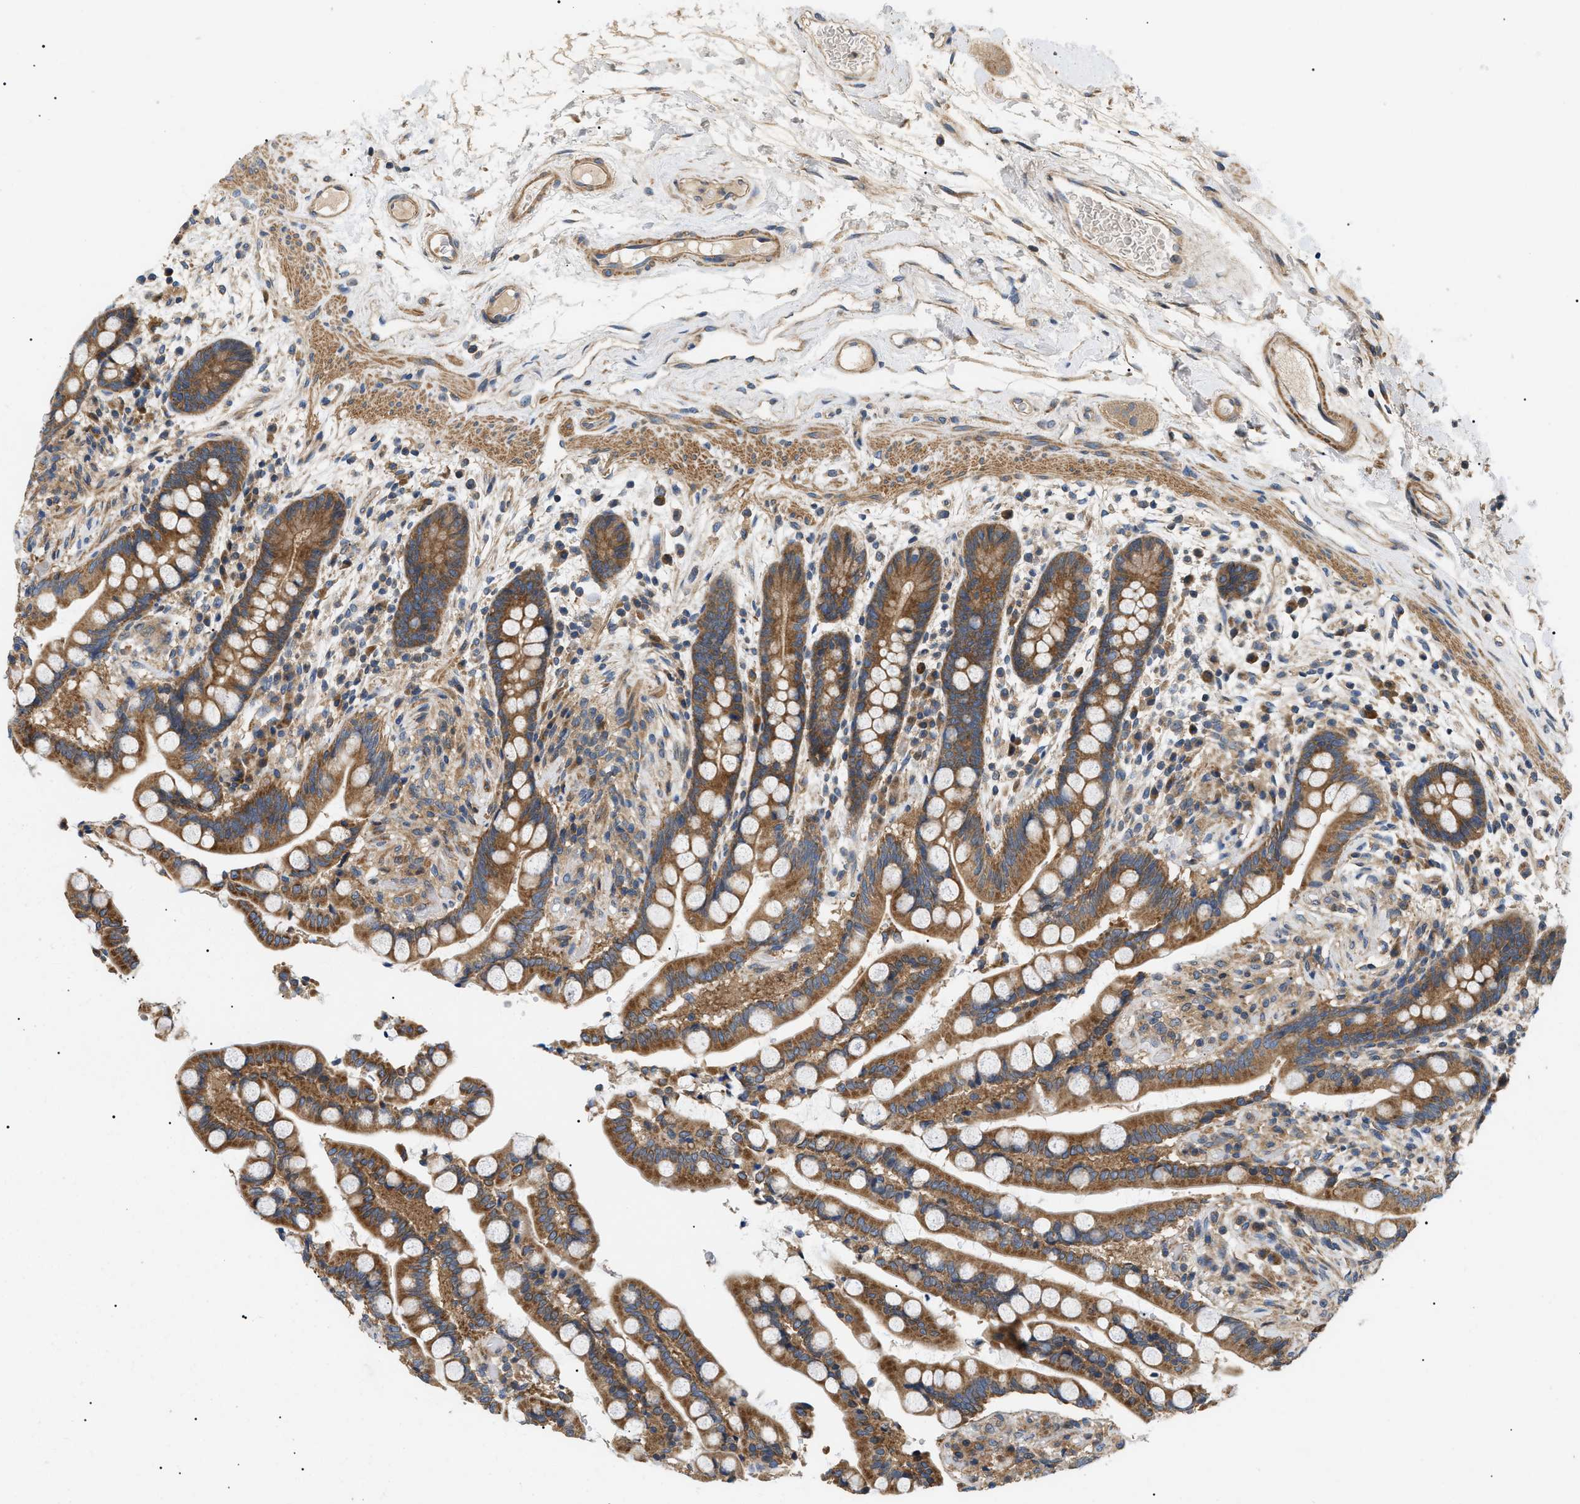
{"staining": {"intensity": "moderate", "quantity": "25%-75%", "location": "cytoplasmic/membranous"}, "tissue": "colon", "cell_type": "Endothelial cells", "image_type": "normal", "snomed": [{"axis": "morphology", "description": "Normal tissue, NOS"}, {"axis": "topography", "description": "Colon"}], "caption": "A medium amount of moderate cytoplasmic/membranous positivity is appreciated in about 25%-75% of endothelial cells in unremarkable colon. The protein of interest is stained brown, and the nuclei are stained in blue (DAB IHC with brightfield microscopy, high magnification).", "gene": "PPM1B", "patient": {"sex": "male", "age": 73}}